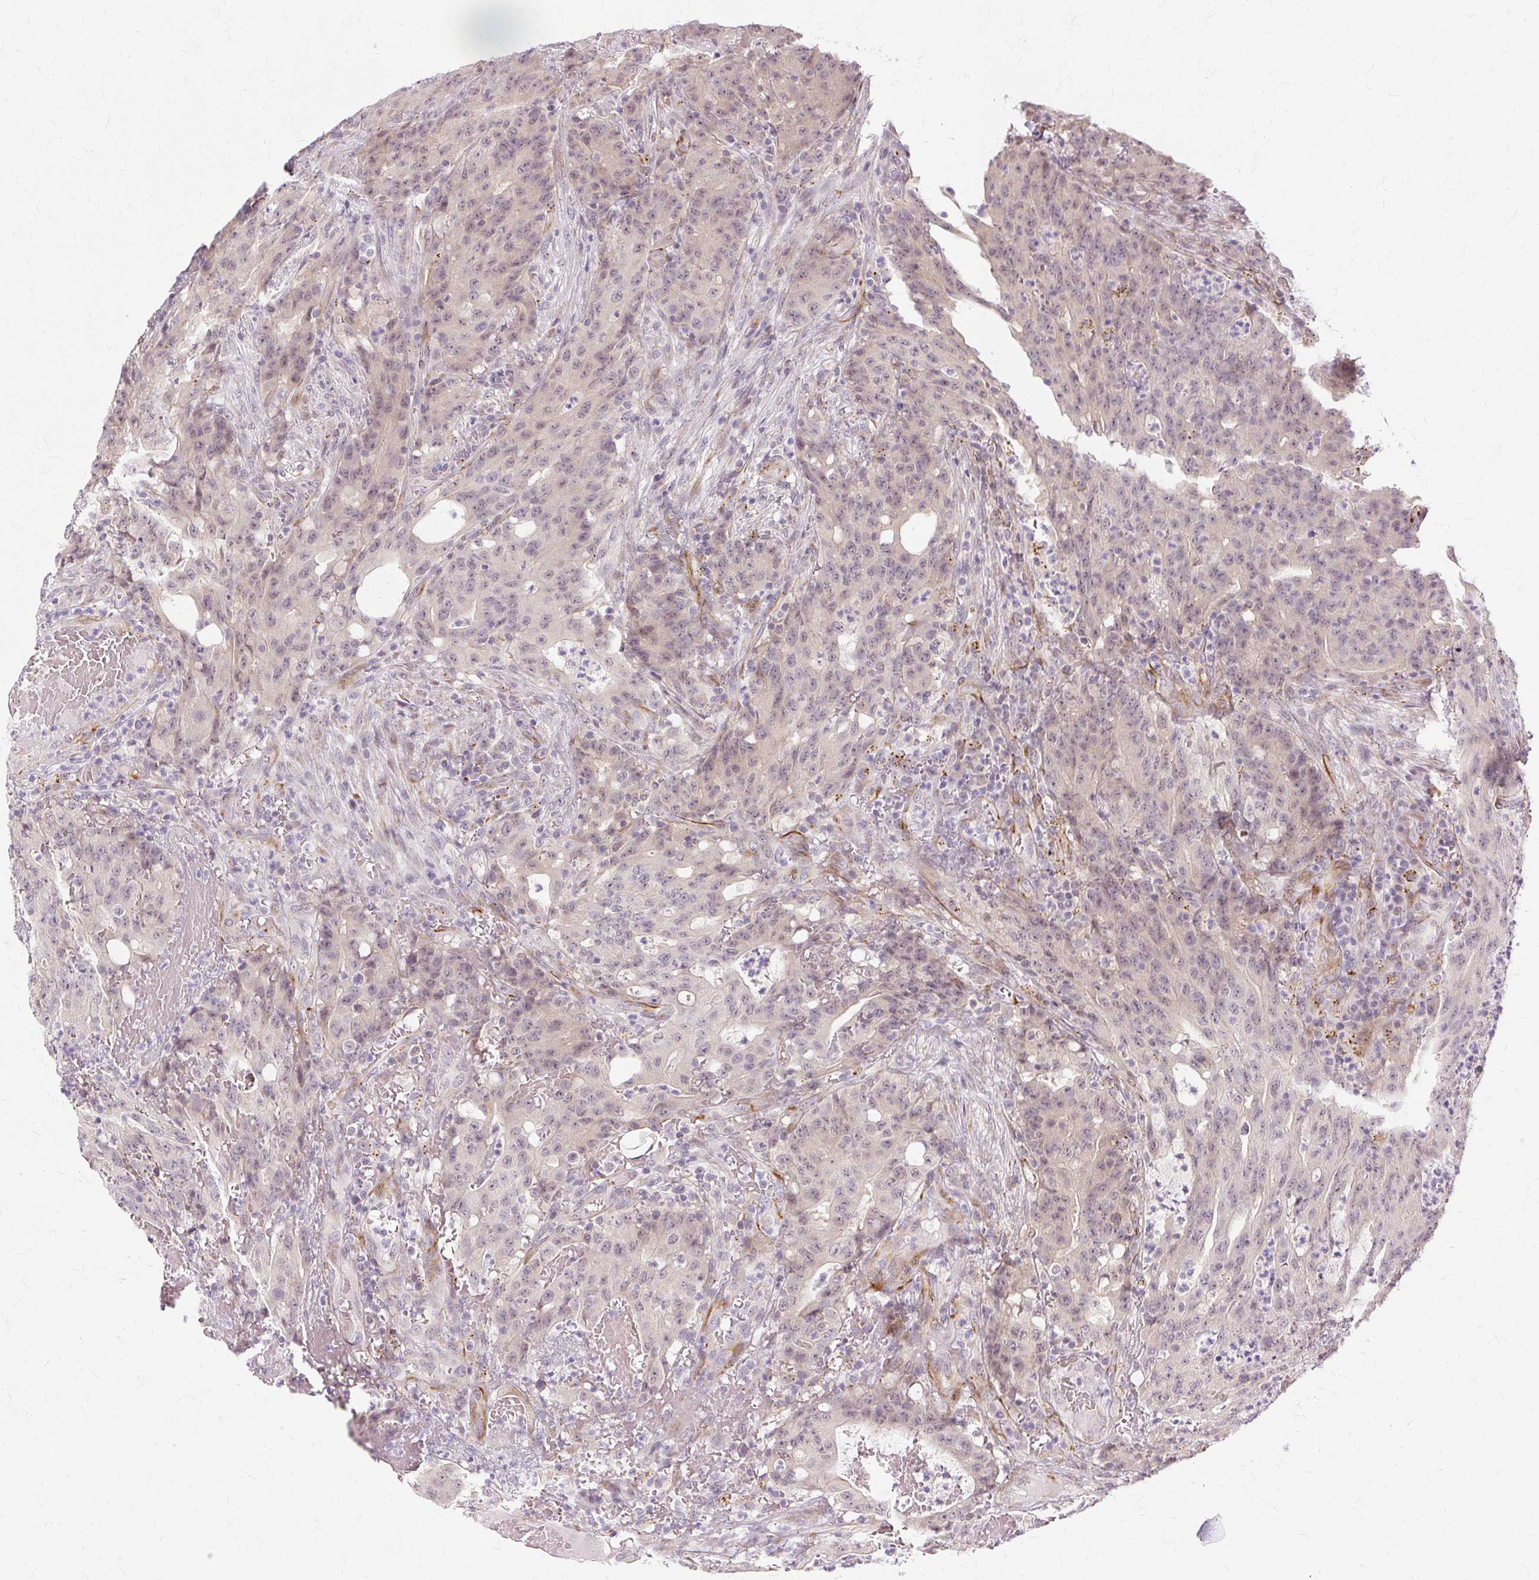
{"staining": {"intensity": "weak", "quantity": "25%-75%", "location": "nuclear"}, "tissue": "colorectal cancer", "cell_type": "Tumor cells", "image_type": "cancer", "snomed": [{"axis": "morphology", "description": "Adenocarcinoma, NOS"}, {"axis": "topography", "description": "Colon"}], "caption": "The histopathology image displays a brown stain indicating the presence of a protein in the nuclear of tumor cells in adenocarcinoma (colorectal).", "gene": "MMACHC", "patient": {"sex": "male", "age": 83}}